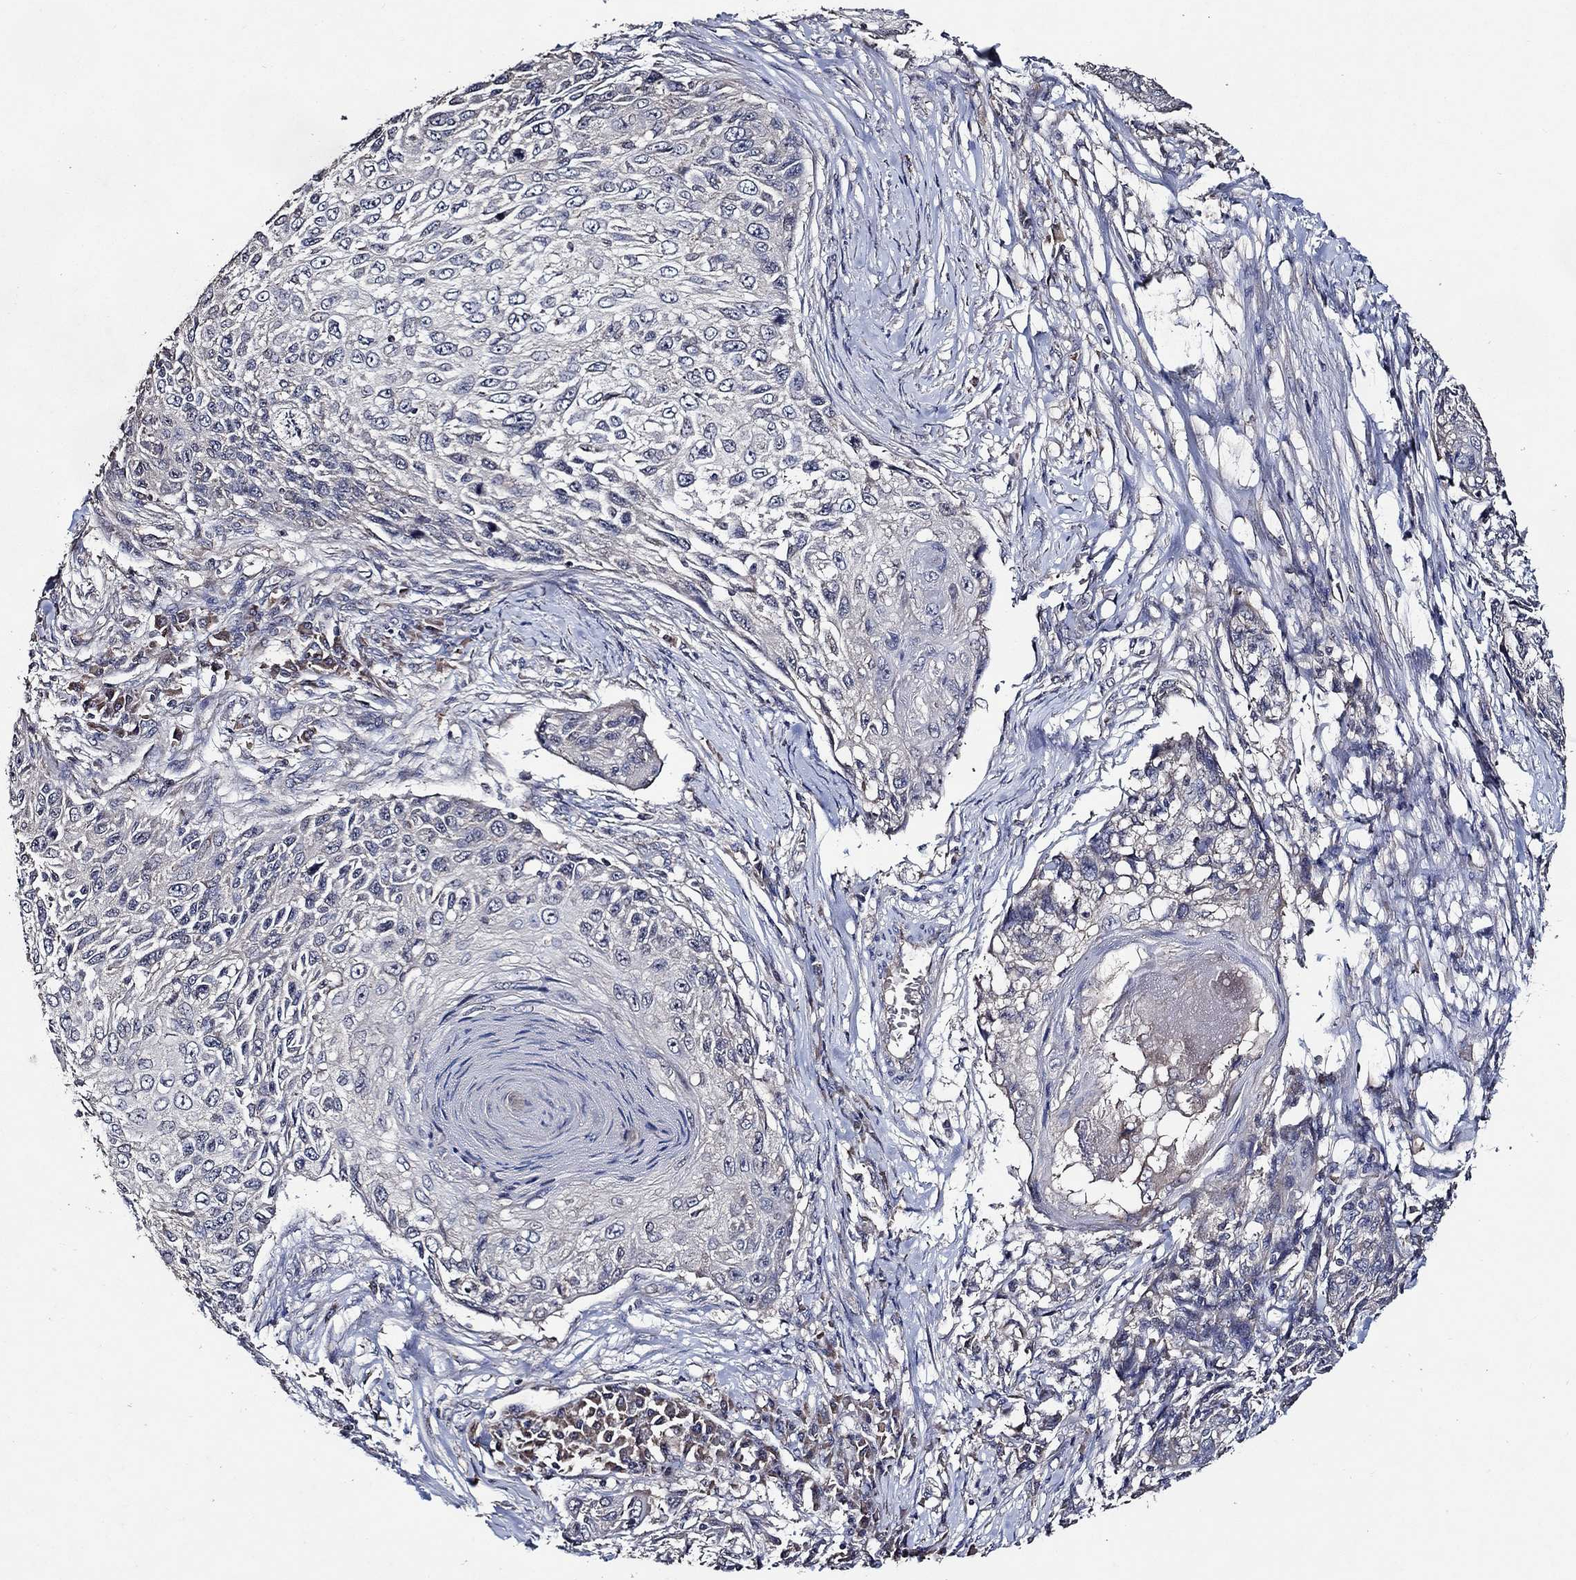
{"staining": {"intensity": "negative", "quantity": "none", "location": "none"}, "tissue": "skin cancer", "cell_type": "Tumor cells", "image_type": "cancer", "snomed": [{"axis": "morphology", "description": "Squamous cell carcinoma, NOS"}, {"axis": "topography", "description": "Skin"}], "caption": "High magnification brightfield microscopy of skin squamous cell carcinoma stained with DAB (3,3'-diaminobenzidine) (brown) and counterstained with hematoxylin (blue): tumor cells show no significant staining.", "gene": "HAP1", "patient": {"sex": "male", "age": 92}}